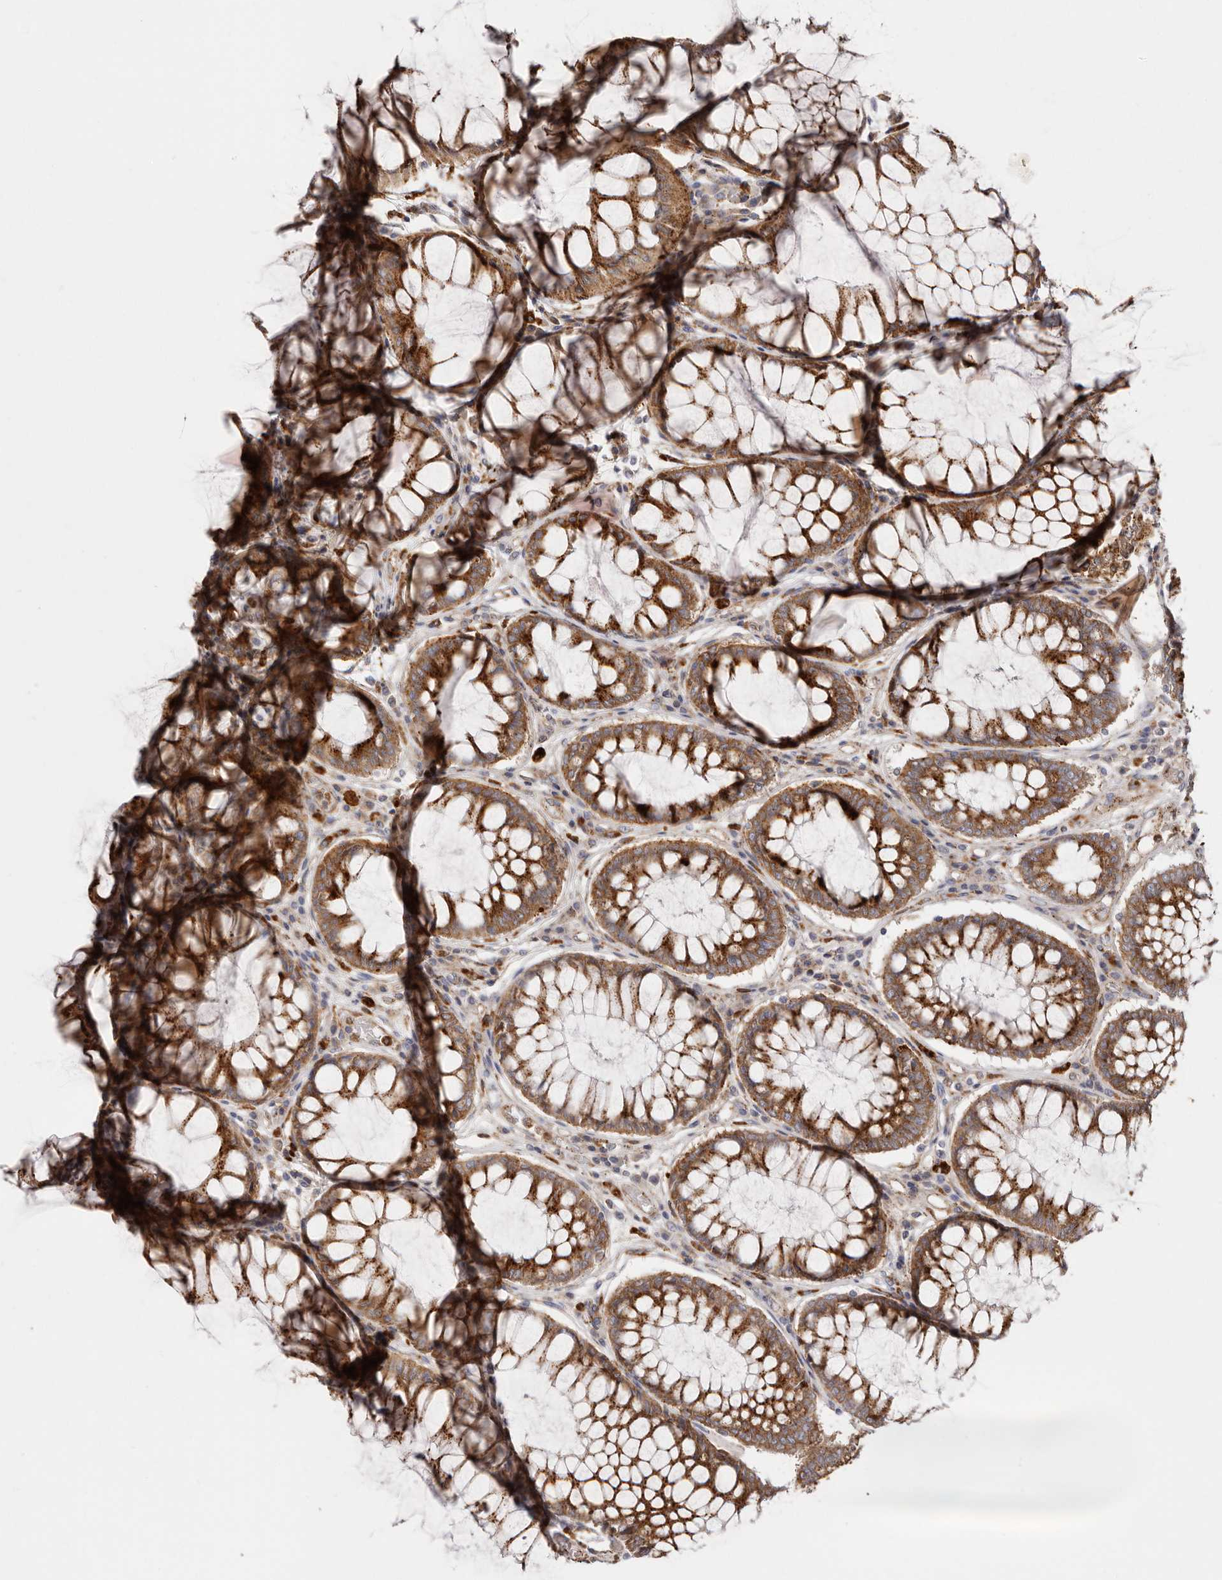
{"staining": {"intensity": "moderate", "quantity": ">75%", "location": "cytoplasmic/membranous"}, "tissue": "colorectal cancer", "cell_type": "Tumor cells", "image_type": "cancer", "snomed": [{"axis": "morphology", "description": "Adenocarcinoma, NOS"}, {"axis": "topography", "description": "Rectum"}], "caption": "Colorectal adenocarcinoma stained with a protein marker reveals moderate staining in tumor cells.", "gene": "GRN", "patient": {"sex": "male", "age": 84}}